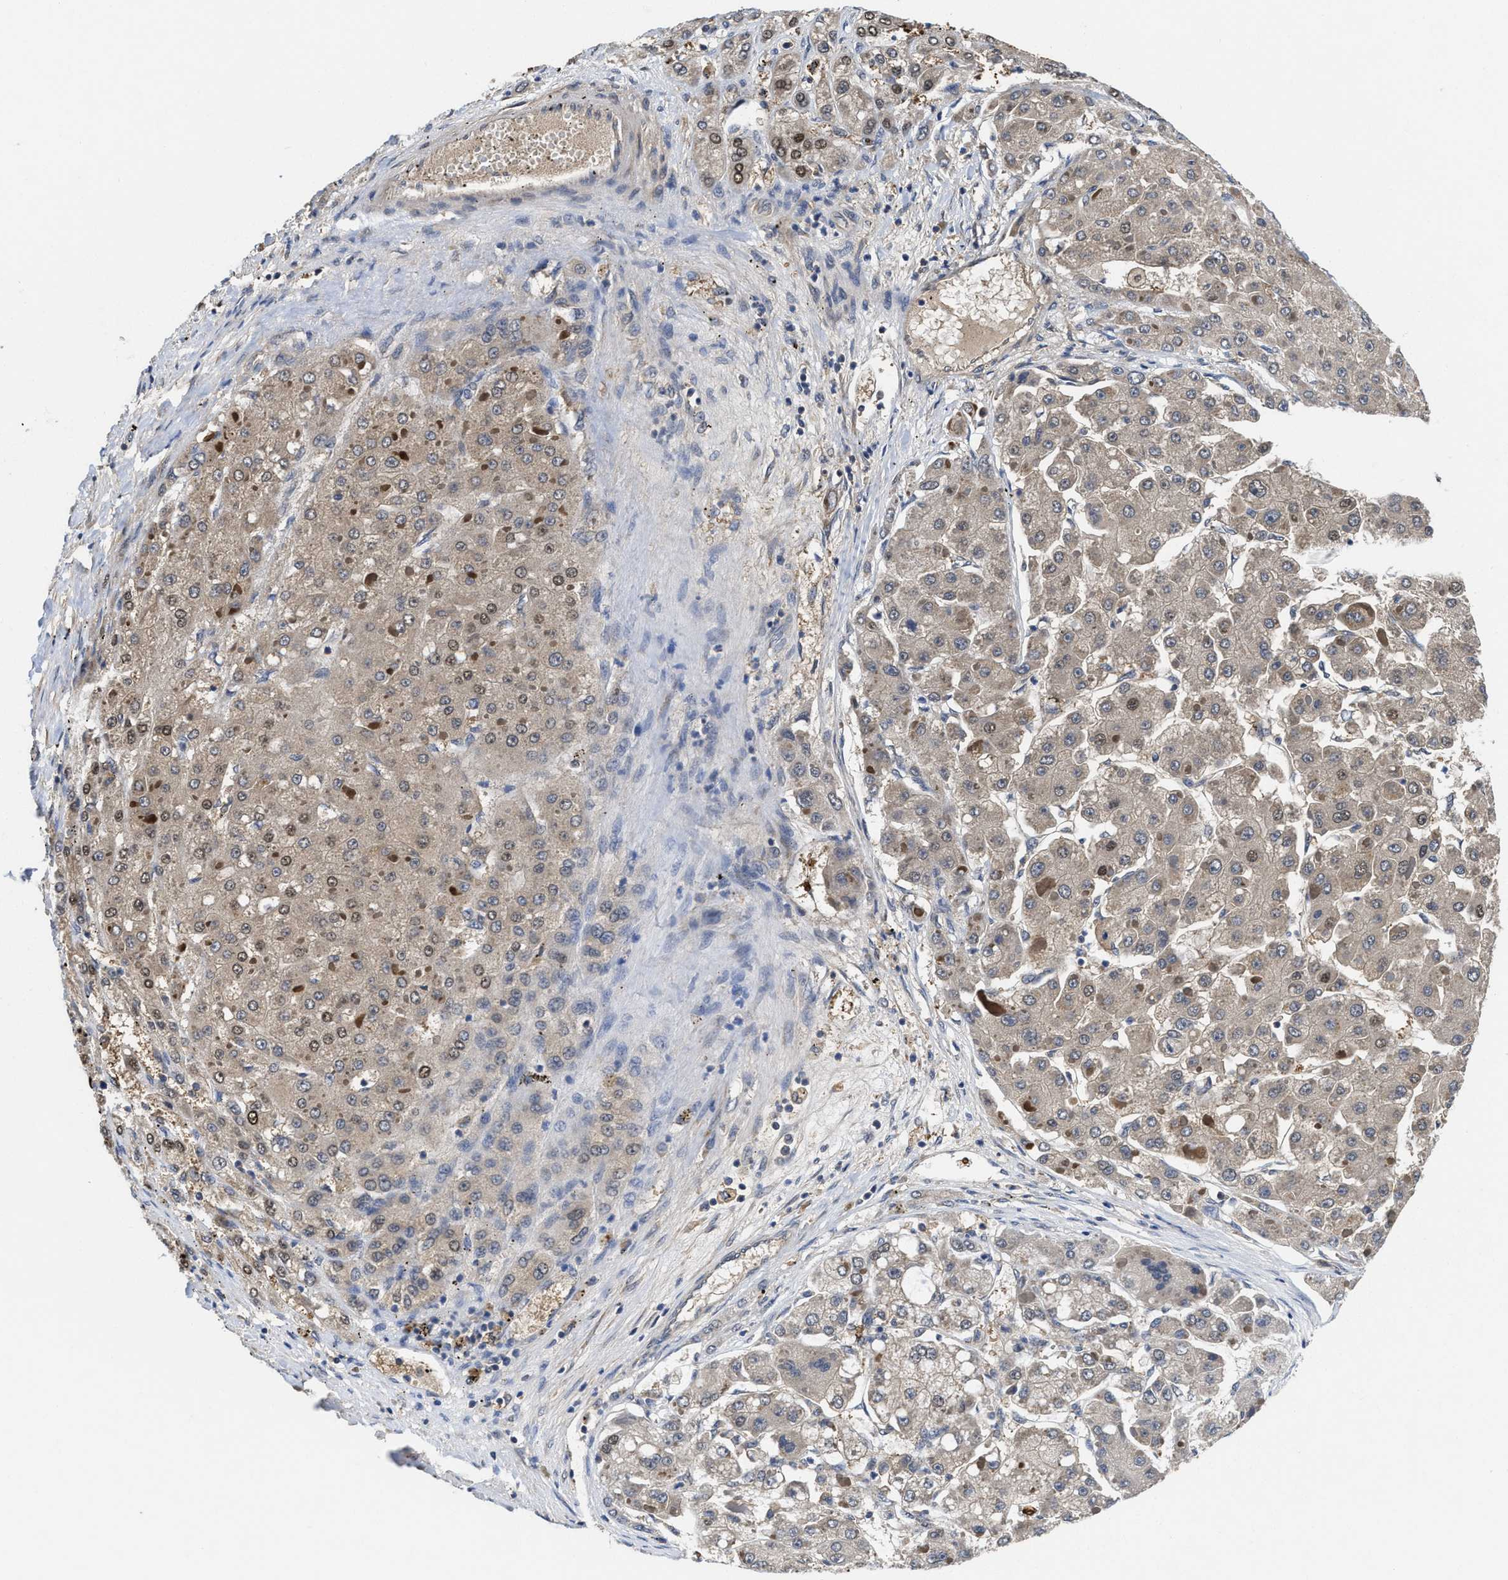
{"staining": {"intensity": "weak", "quantity": ">75%", "location": "cytoplasmic/membranous,nuclear"}, "tissue": "liver cancer", "cell_type": "Tumor cells", "image_type": "cancer", "snomed": [{"axis": "morphology", "description": "Carcinoma, Hepatocellular, NOS"}, {"axis": "topography", "description": "Liver"}], "caption": "A brown stain shows weak cytoplasmic/membranous and nuclear staining of a protein in liver hepatocellular carcinoma tumor cells.", "gene": "KIF12", "patient": {"sex": "female", "age": 73}}